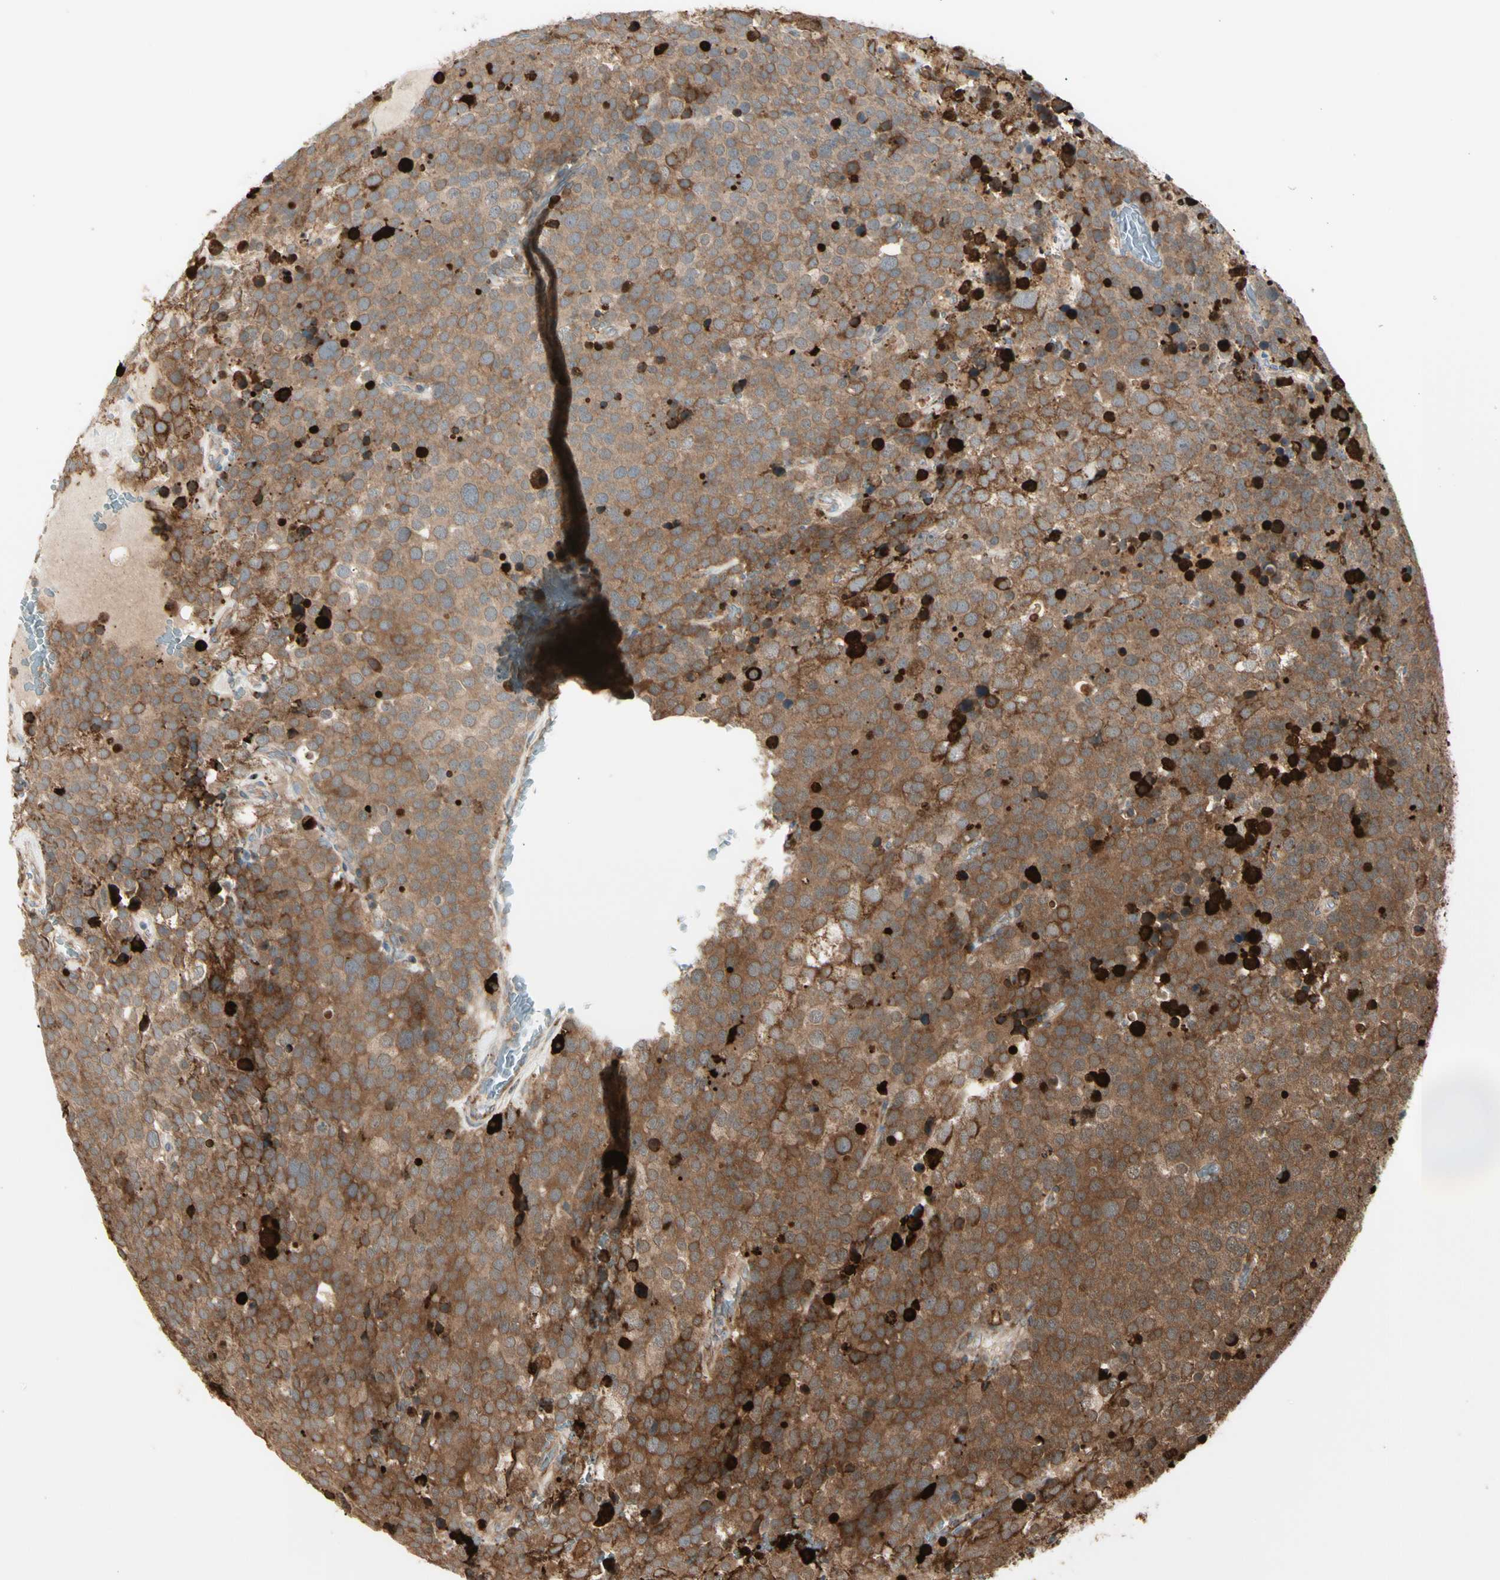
{"staining": {"intensity": "strong", "quantity": ">75%", "location": "cytoplasmic/membranous"}, "tissue": "testis cancer", "cell_type": "Tumor cells", "image_type": "cancer", "snomed": [{"axis": "morphology", "description": "Seminoma, NOS"}, {"axis": "topography", "description": "Testis"}], "caption": "IHC (DAB (3,3'-diaminobenzidine)) staining of human seminoma (testis) reveals strong cytoplasmic/membranous protein expression in about >75% of tumor cells.", "gene": "HSP90B1", "patient": {"sex": "male", "age": 71}}